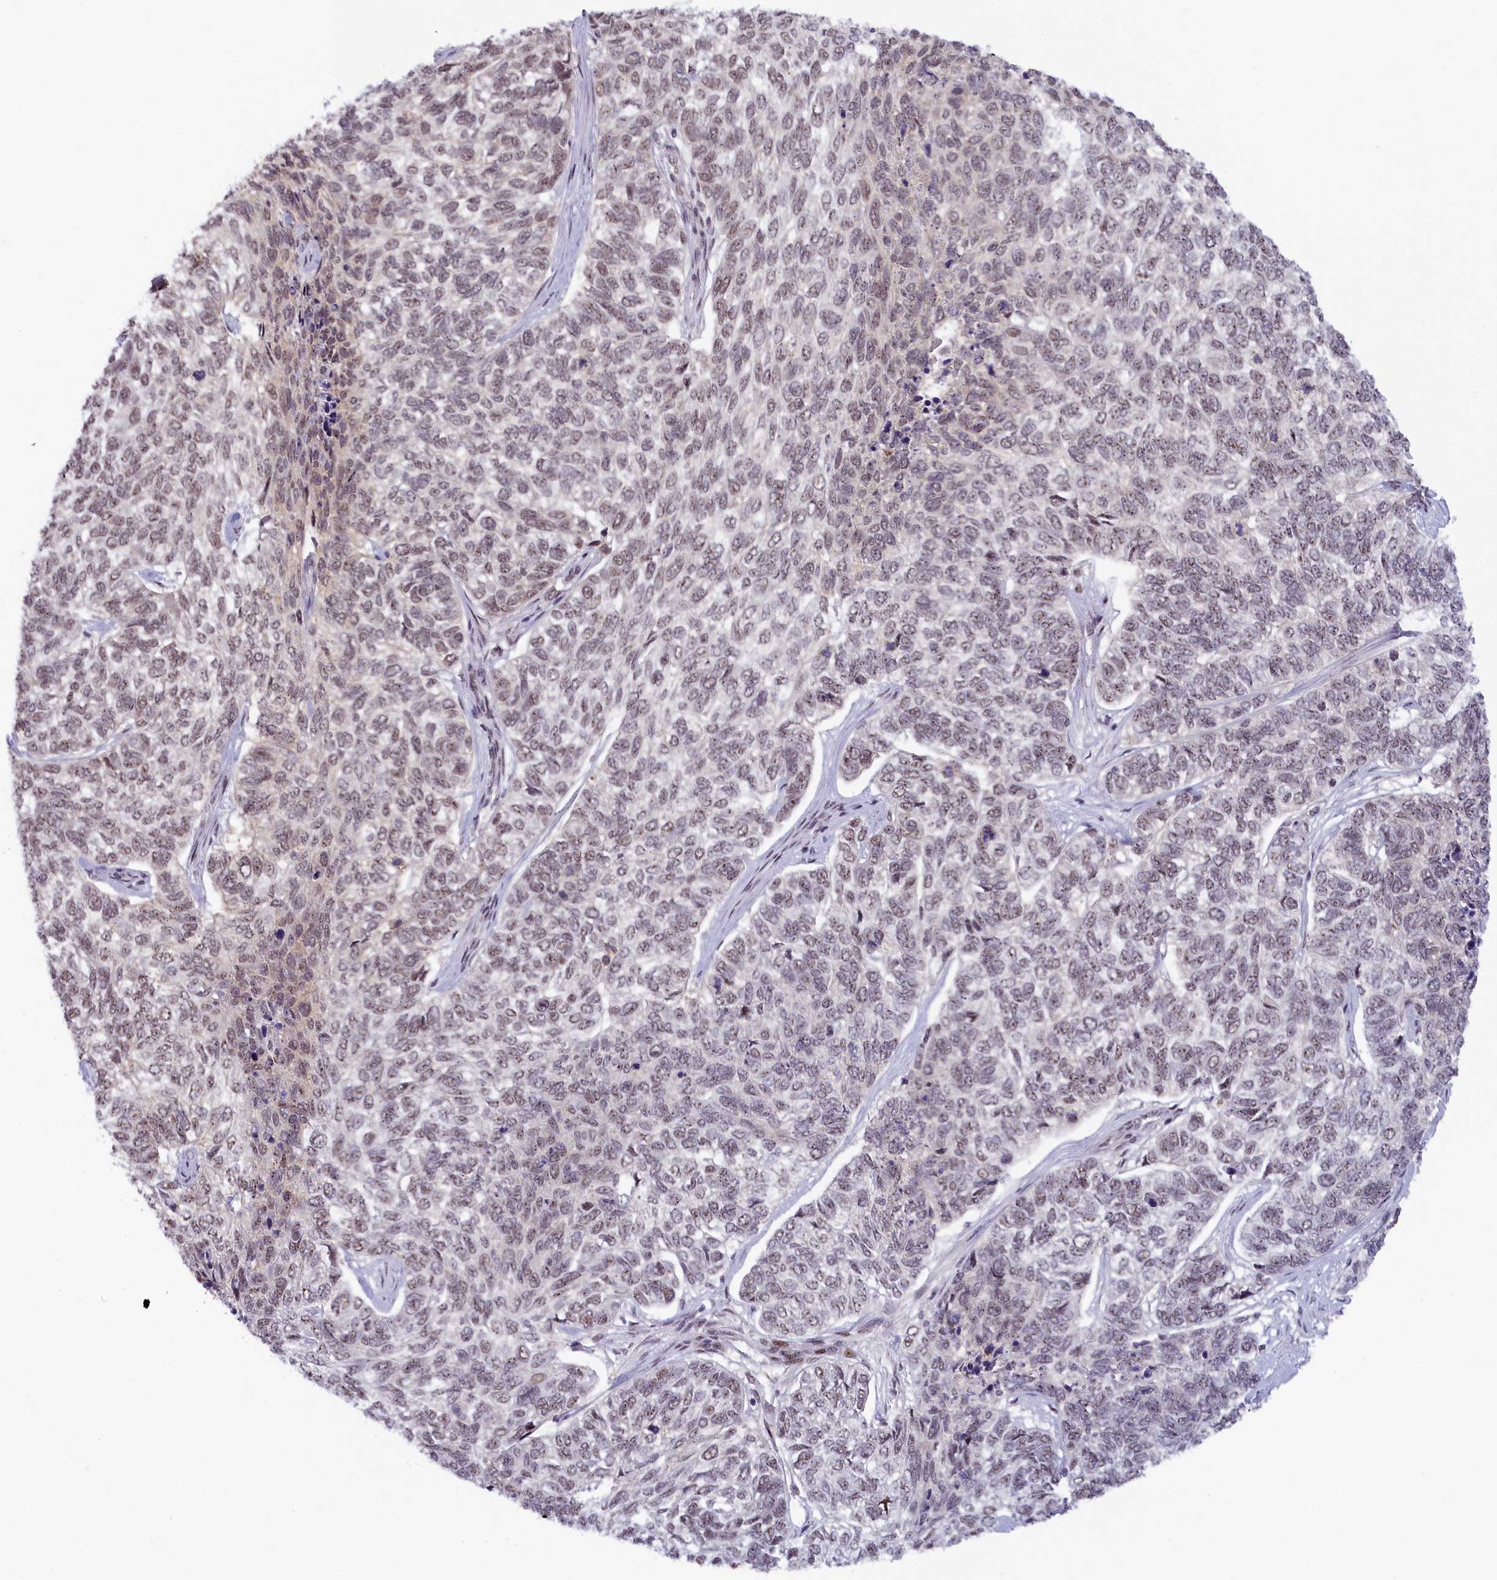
{"staining": {"intensity": "weak", "quantity": "25%-75%", "location": "nuclear"}, "tissue": "skin cancer", "cell_type": "Tumor cells", "image_type": "cancer", "snomed": [{"axis": "morphology", "description": "Basal cell carcinoma"}, {"axis": "topography", "description": "Skin"}], "caption": "Basal cell carcinoma (skin) stained with DAB immunohistochemistry demonstrates low levels of weak nuclear positivity in approximately 25%-75% of tumor cells.", "gene": "SEC31B", "patient": {"sex": "female", "age": 65}}